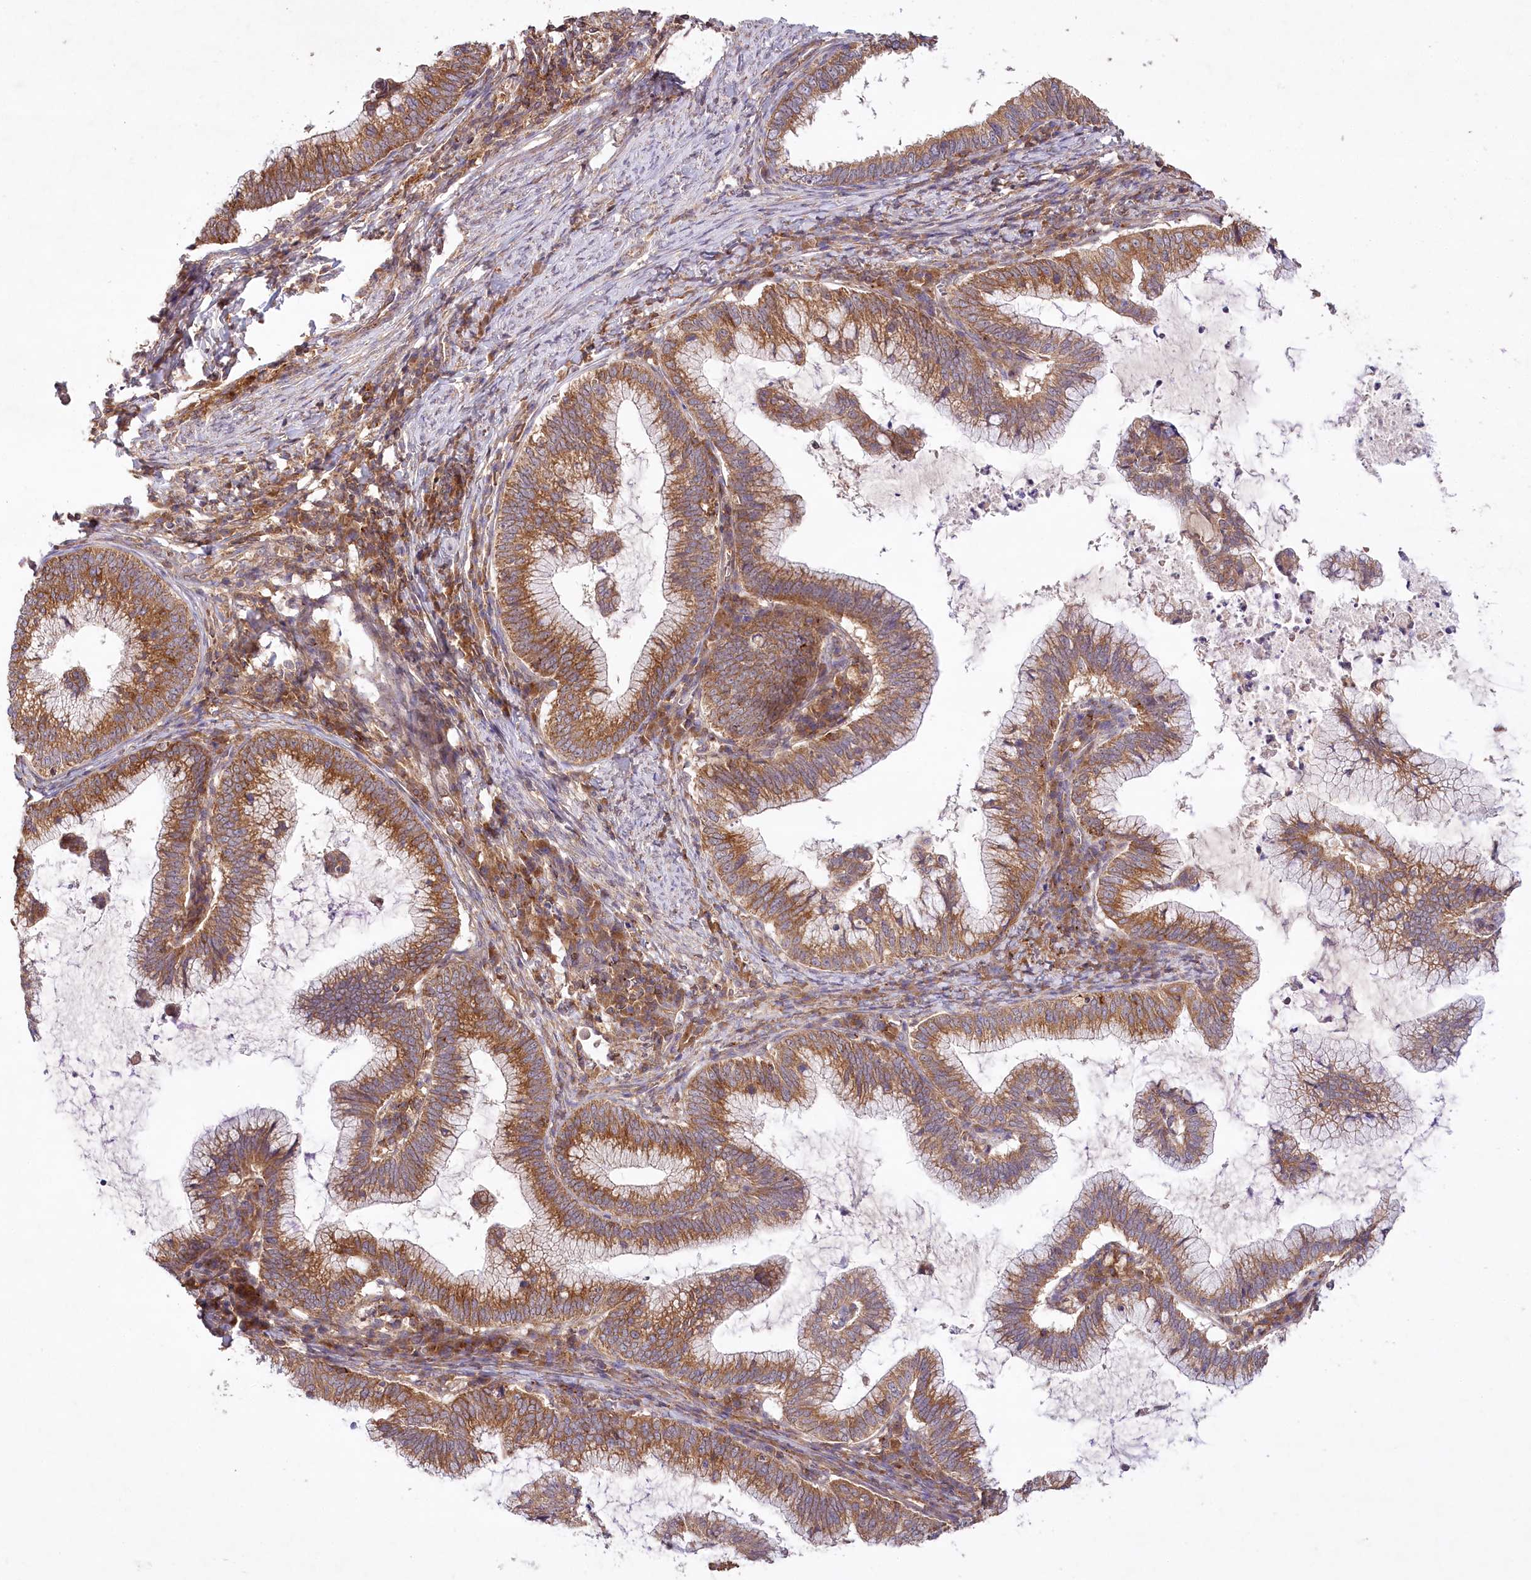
{"staining": {"intensity": "strong", "quantity": ">75%", "location": "cytoplasmic/membranous"}, "tissue": "cervical cancer", "cell_type": "Tumor cells", "image_type": "cancer", "snomed": [{"axis": "morphology", "description": "Adenocarcinoma, NOS"}, {"axis": "topography", "description": "Cervix"}], "caption": "Adenocarcinoma (cervical) was stained to show a protein in brown. There is high levels of strong cytoplasmic/membranous staining in about >75% of tumor cells.", "gene": "LSS", "patient": {"sex": "female", "age": 36}}